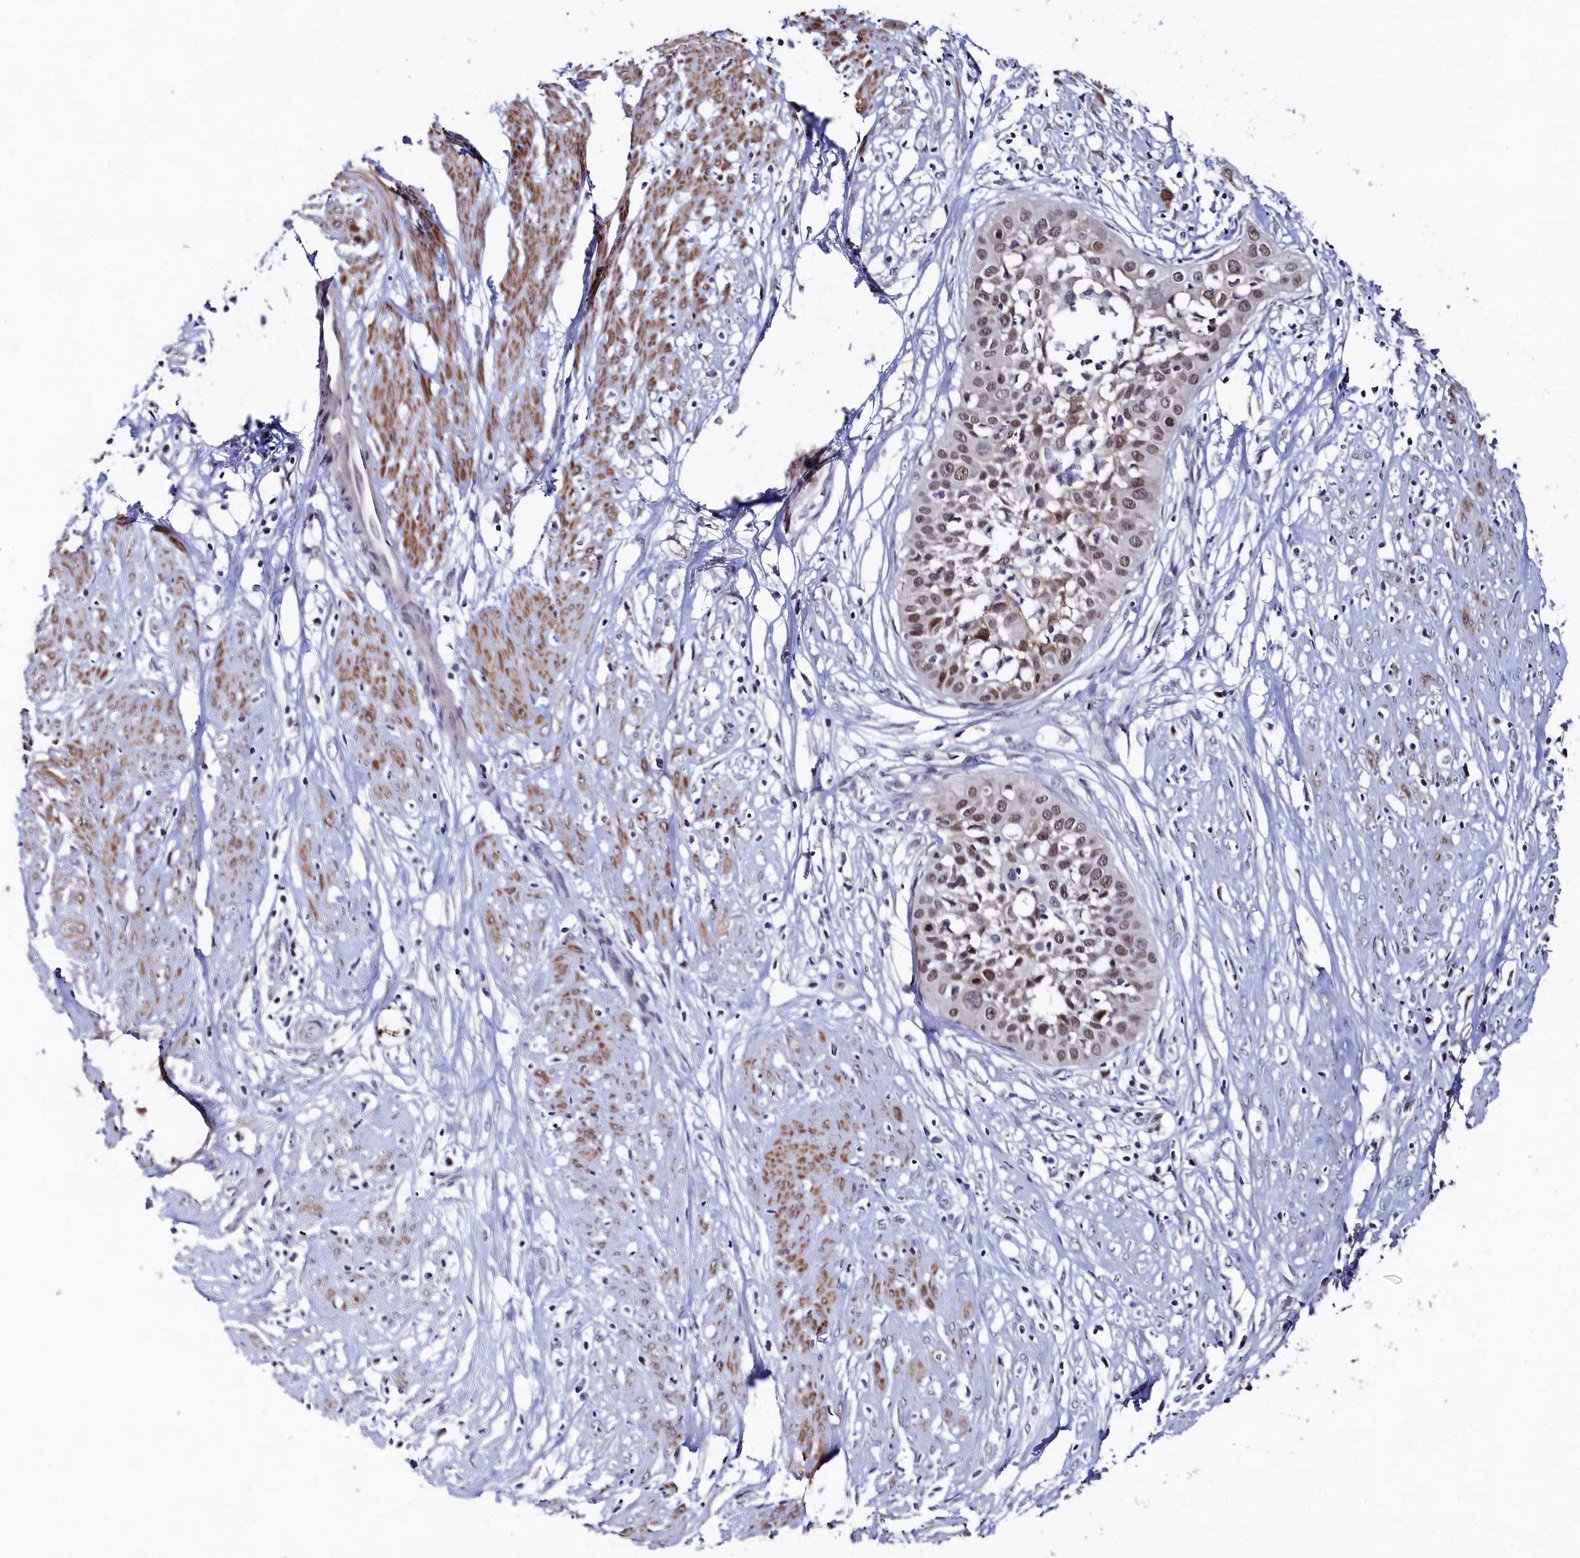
{"staining": {"intensity": "moderate", "quantity": ">75%", "location": "nuclear"}, "tissue": "cervical cancer", "cell_type": "Tumor cells", "image_type": "cancer", "snomed": [{"axis": "morphology", "description": "Squamous cell carcinoma, NOS"}, {"axis": "topography", "description": "Cervix"}], "caption": "Brown immunohistochemical staining in human cervical cancer (squamous cell carcinoma) displays moderate nuclear staining in approximately >75% of tumor cells.", "gene": "TIGD4", "patient": {"sex": "female", "age": 34}}